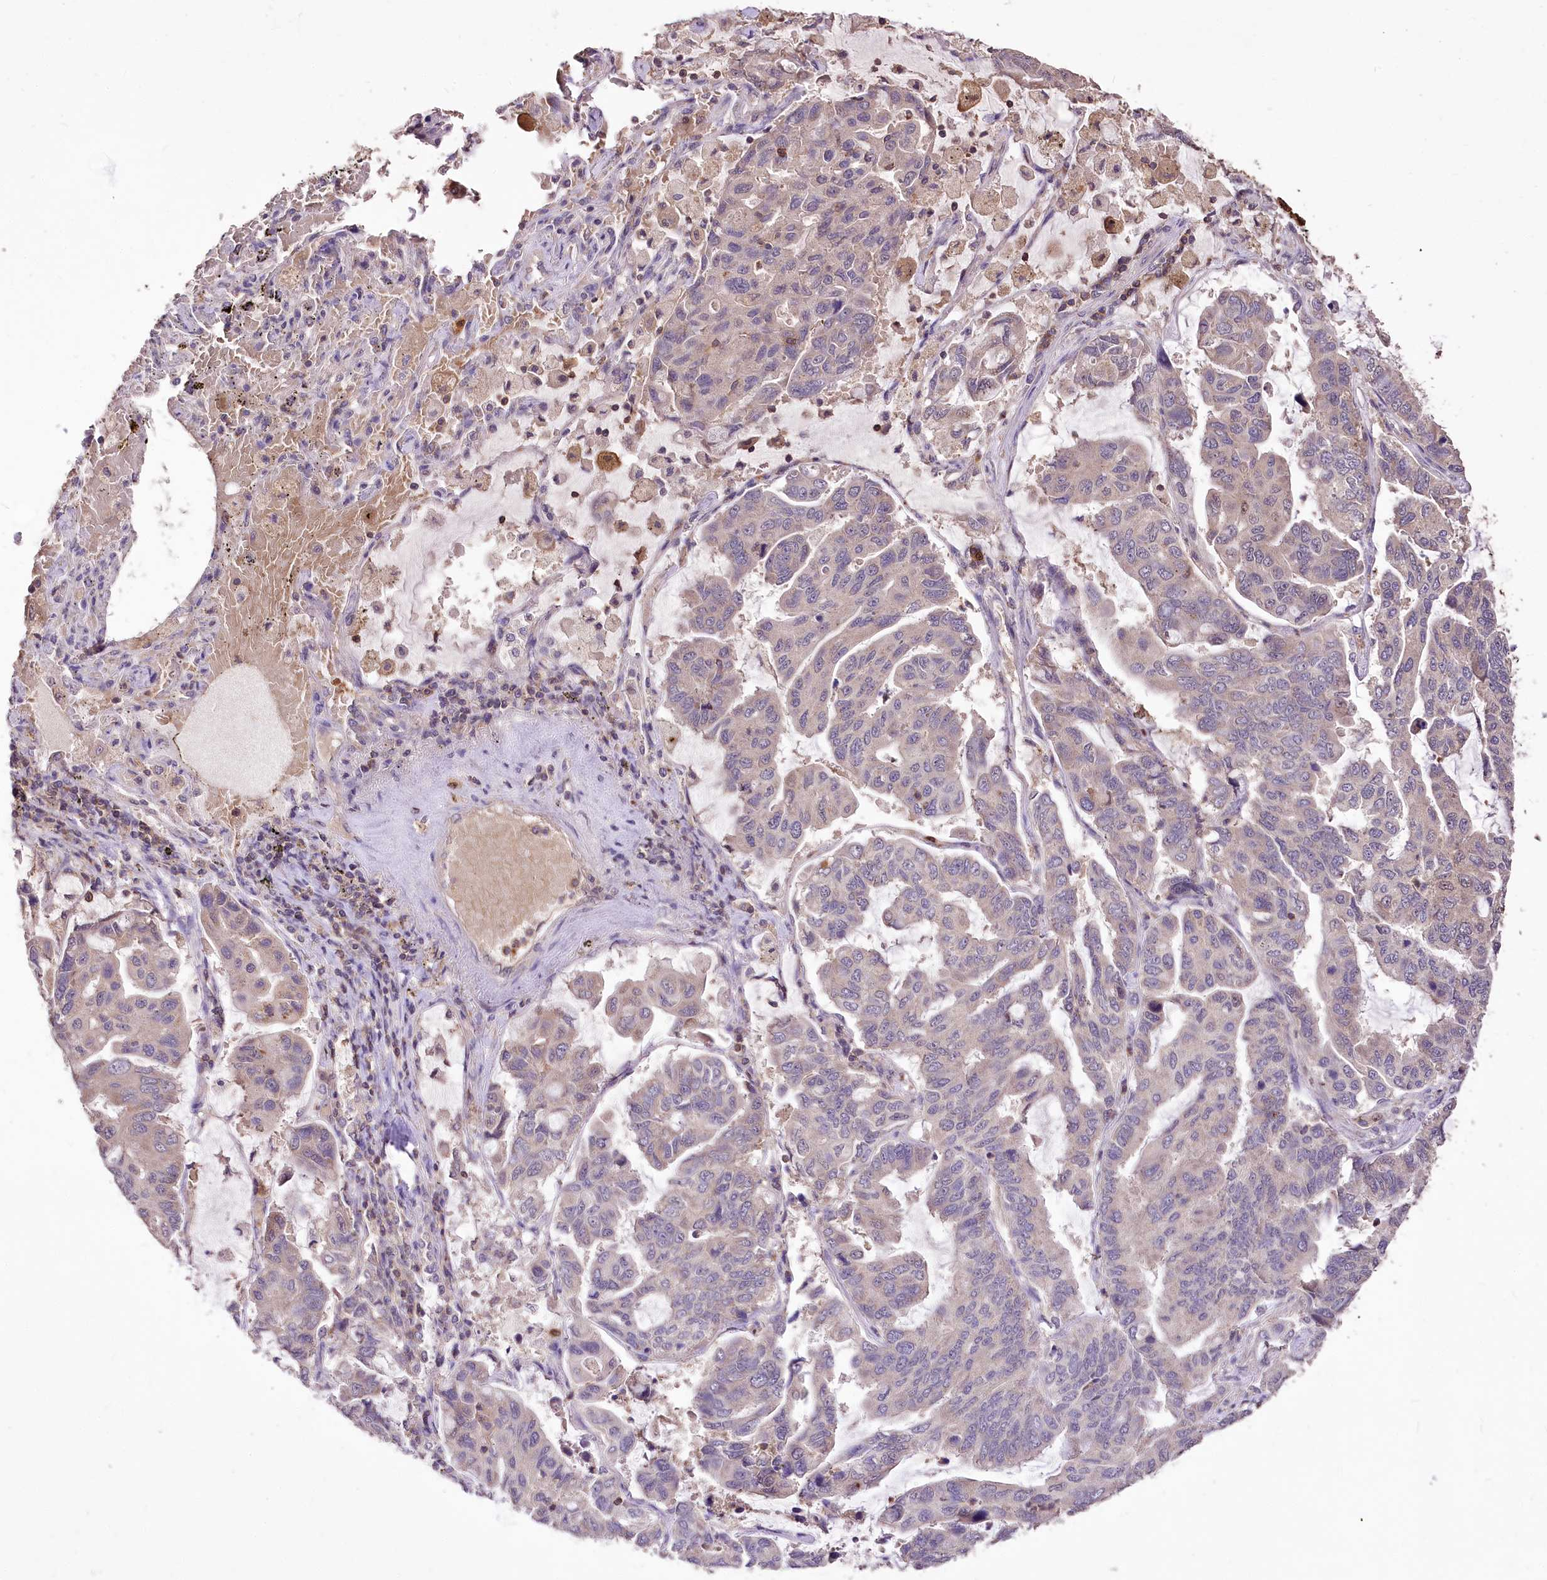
{"staining": {"intensity": "negative", "quantity": "none", "location": "none"}, "tissue": "lung cancer", "cell_type": "Tumor cells", "image_type": "cancer", "snomed": [{"axis": "morphology", "description": "Adenocarcinoma, NOS"}, {"axis": "topography", "description": "Lung"}], "caption": "This is an IHC photomicrograph of lung cancer (adenocarcinoma). There is no staining in tumor cells.", "gene": "SERGEF", "patient": {"sex": "male", "age": 64}}